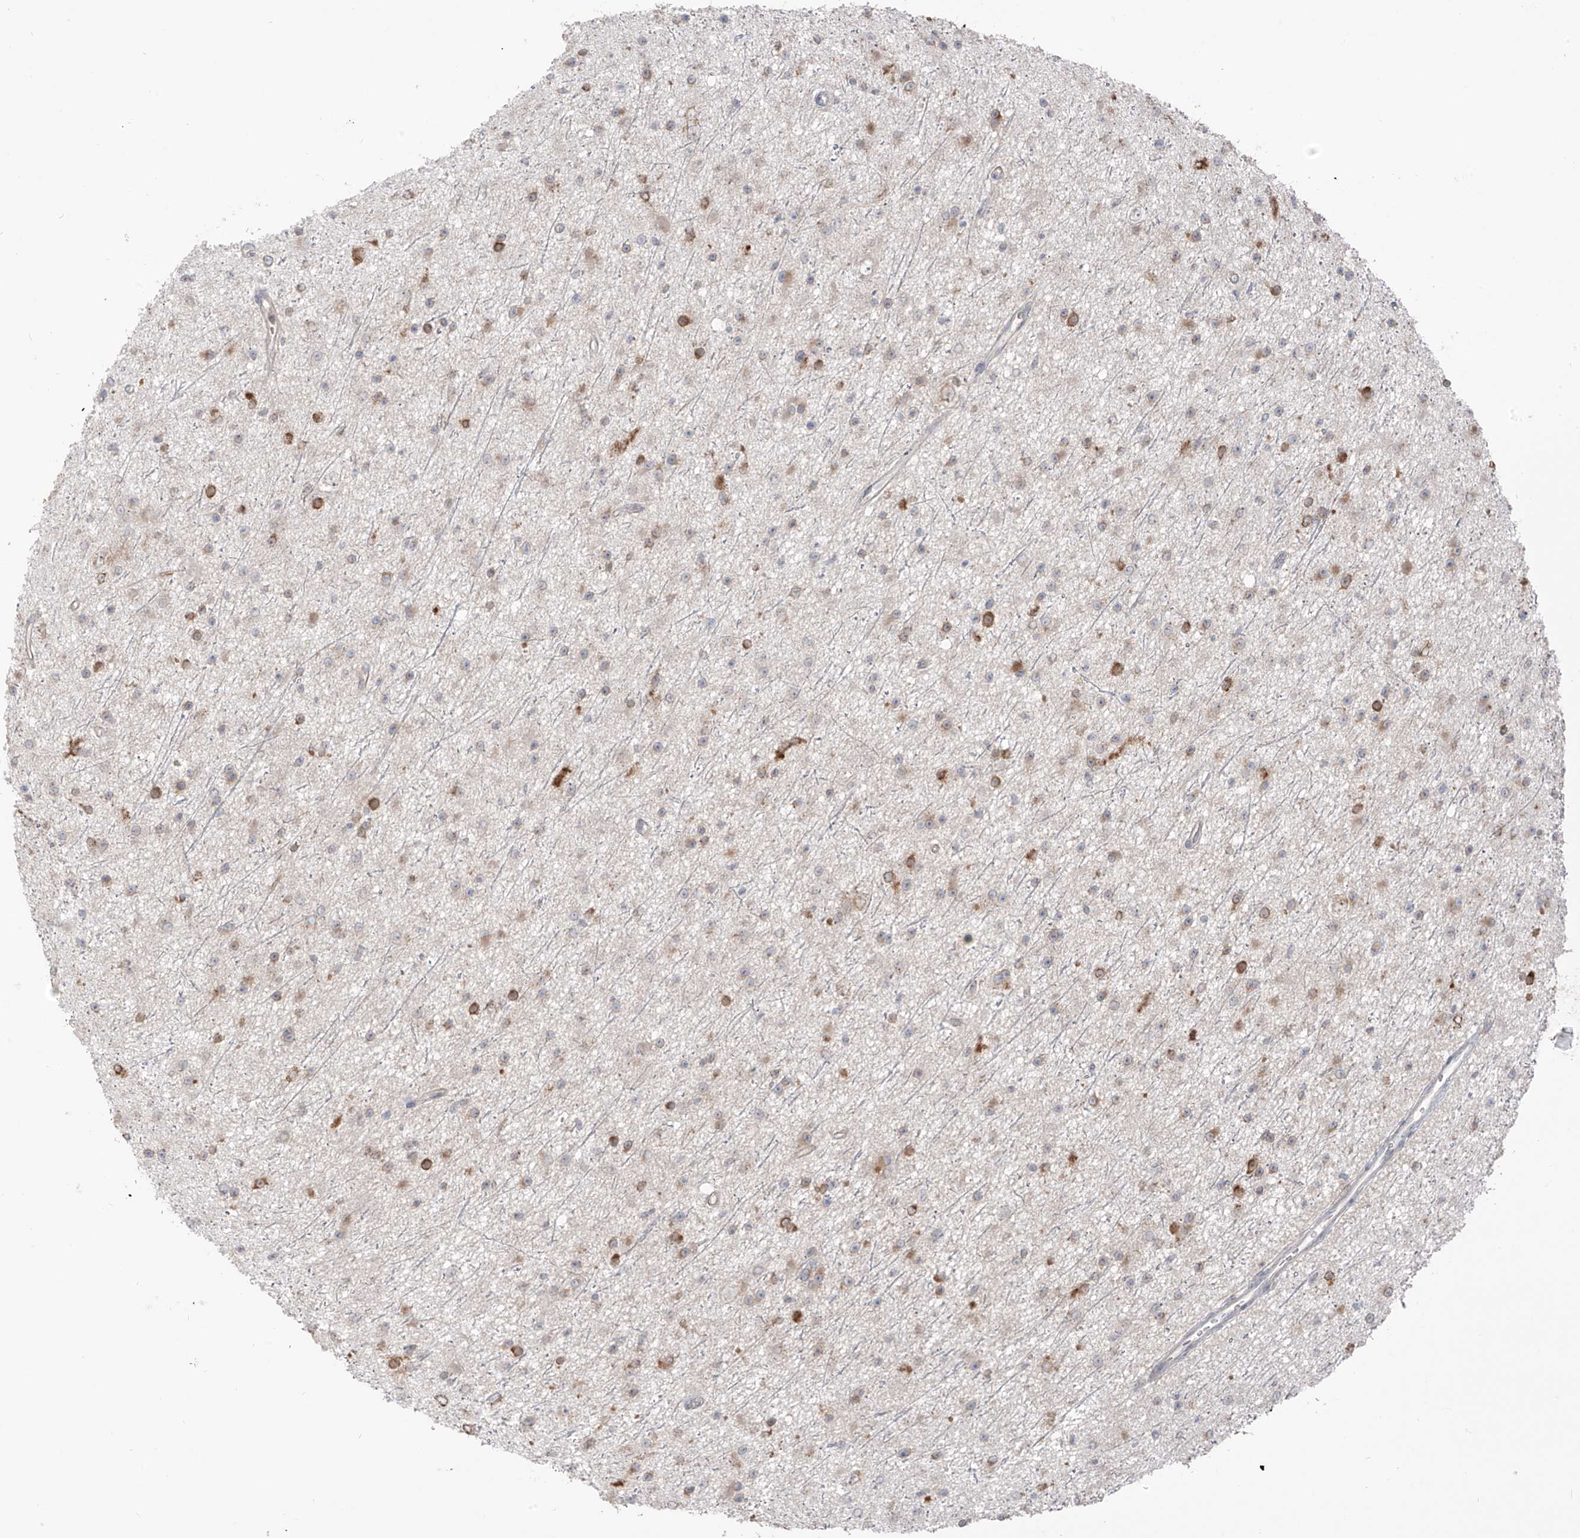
{"staining": {"intensity": "moderate", "quantity": "<25%", "location": "cytoplasmic/membranous"}, "tissue": "glioma", "cell_type": "Tumor cells", "image_type": "cancer", "snomed": [{"axis": "morphology", "description": "Glioma, malignant, Low grade"}, {"axis": "topography", "description": "Cerebral cortex"}], "caption": "Immunohistochemistry micrograph of human low-grade glioma (malignant) stained for a protein (brown), which exhibits low levels of moderate cytoplasmic/membranous expression in about <25% of tumor cells.", "gene": "COLGALT2", "patient": {"sex": "female", "age": 39}}